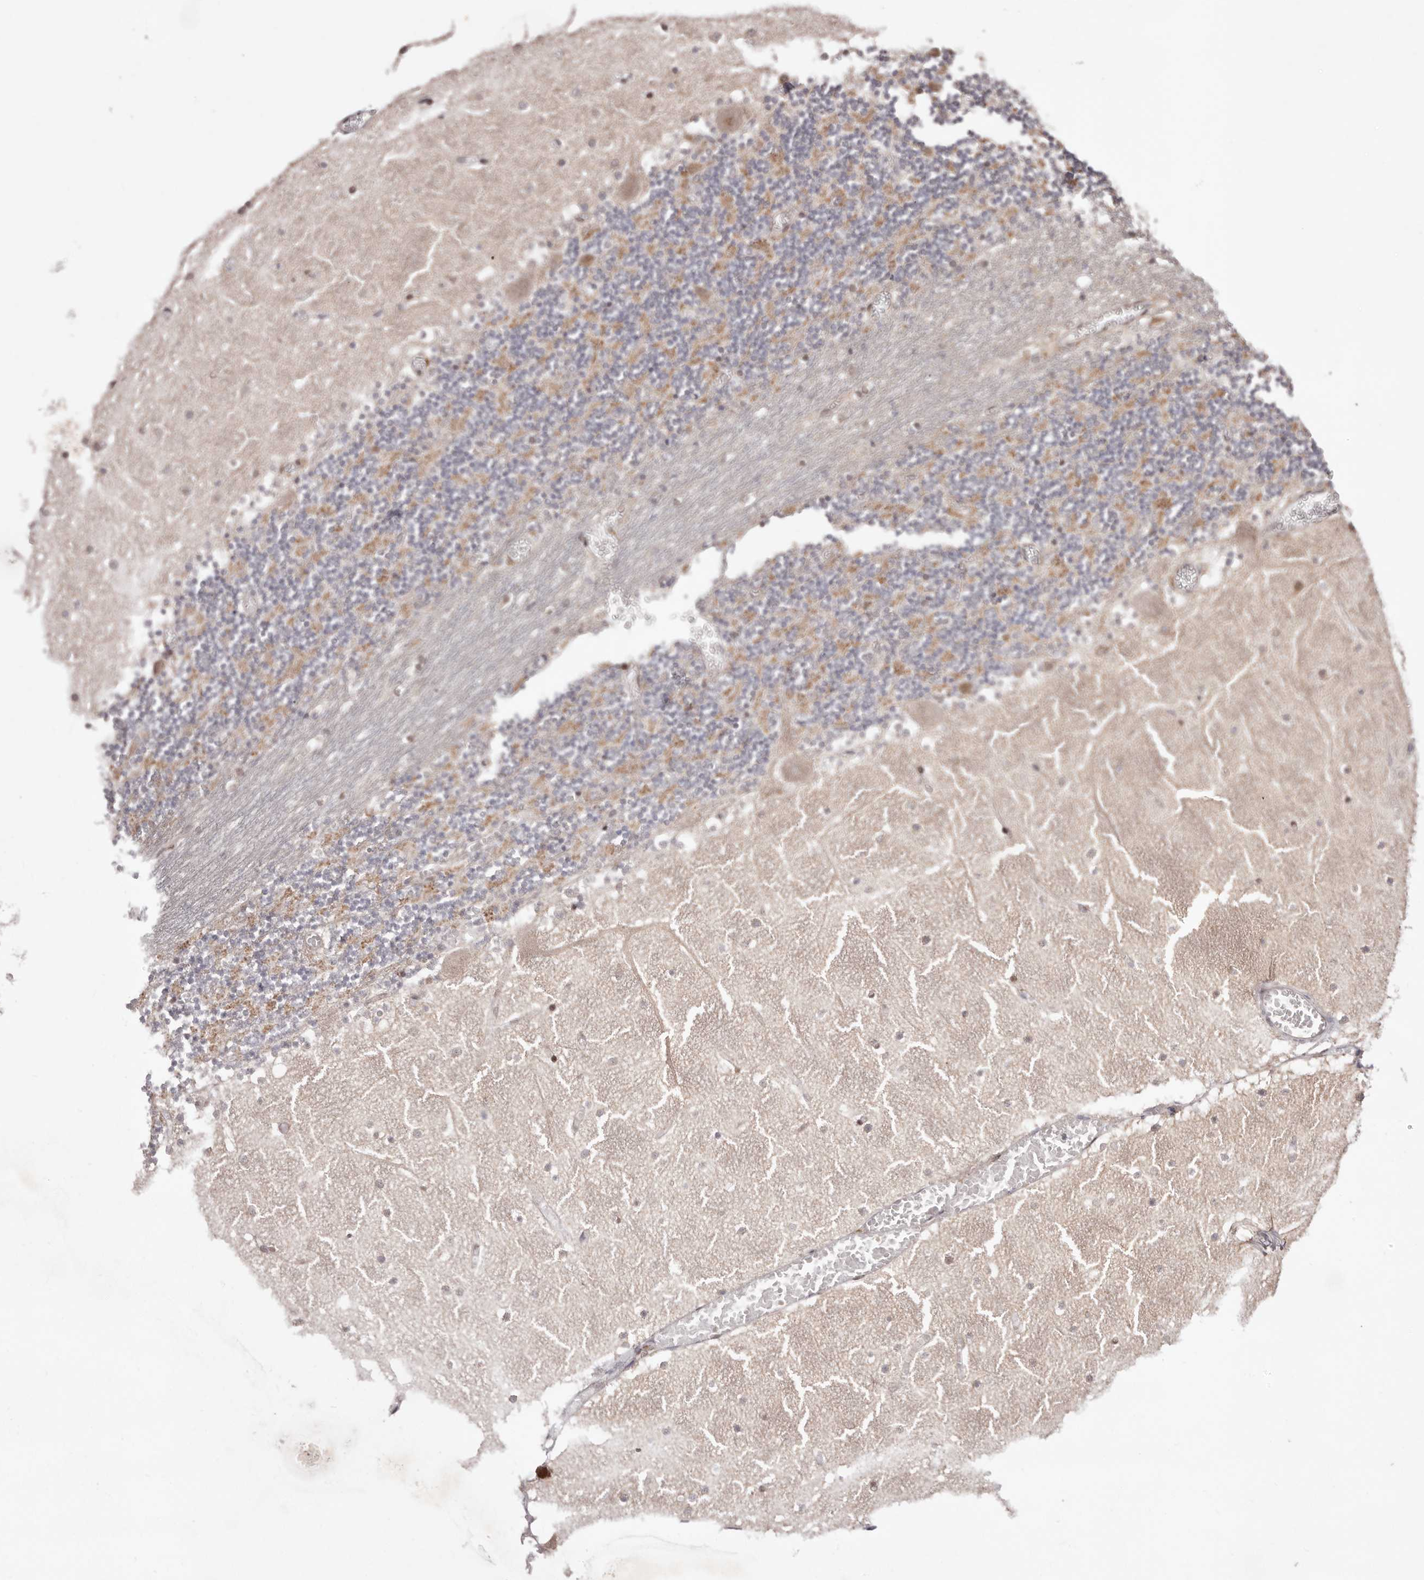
{"staining": {"intensity": "weak", "quantity": "25%-75%", "location": "cytoplasmic/membranous,nuclear"}, "tissue": "cerebellum", "cell_type": "Cells in granular layer", "image_type": "normal", "snomed": [{"axis": "morphology", "description": "Normal tissue, NOS"}, {"axis": "topography", "description": "Cerebellum"}], "caption": "Benign cerebellum exhibits weak cytoplasmic/membranous,nuclear staining in approximately 25%-75% of cells in granular layer, visualized by immunohistochemistry. The staining is performed using DAB brown chromogen to label protein expression. The nuclei are counter-stained blue using hematoxylin.", "gene": "EGR3", "patient": {"sex": "female", "age": 28}}